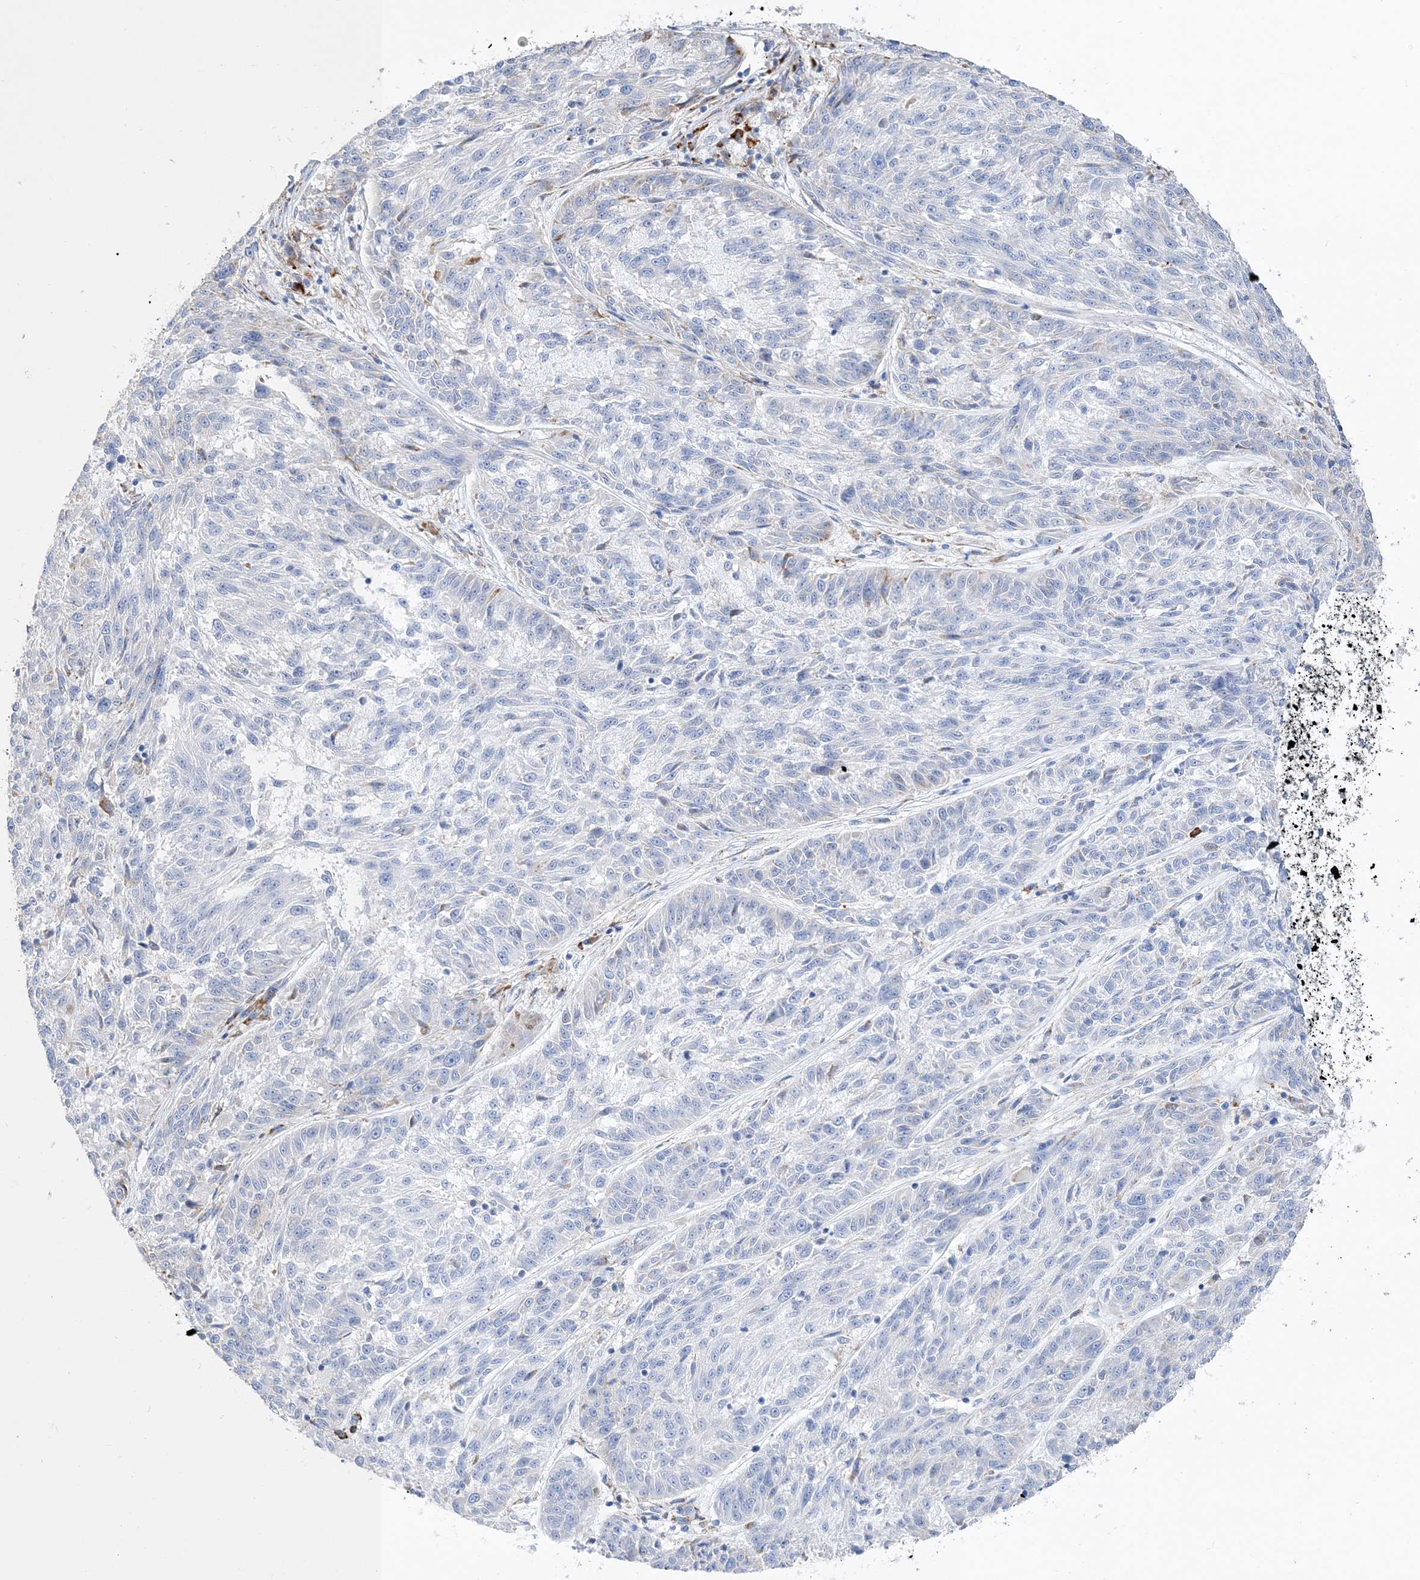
{"staining": {"intensity": "negative", "quantity": "none", "location": "none"}, "tissue": "melanoma", "cell_type": "Tumor cells", "image_type": "cancer", "snomed": [{"axis": "morphology", "description": "Malignant melanoma, NOS"}, {"axis": "topography", "description": "Skin"}], "caption": "Immunohistochemical staining of malignant melanoma exhibits no significant expression in tumor cells. (DAB (3,3'-diaminobenzidine) immunohistochemistry with hematoxylin counter stain).", "gene": "TSPYL6", "patient": {"sex": "male", "age": 53}}